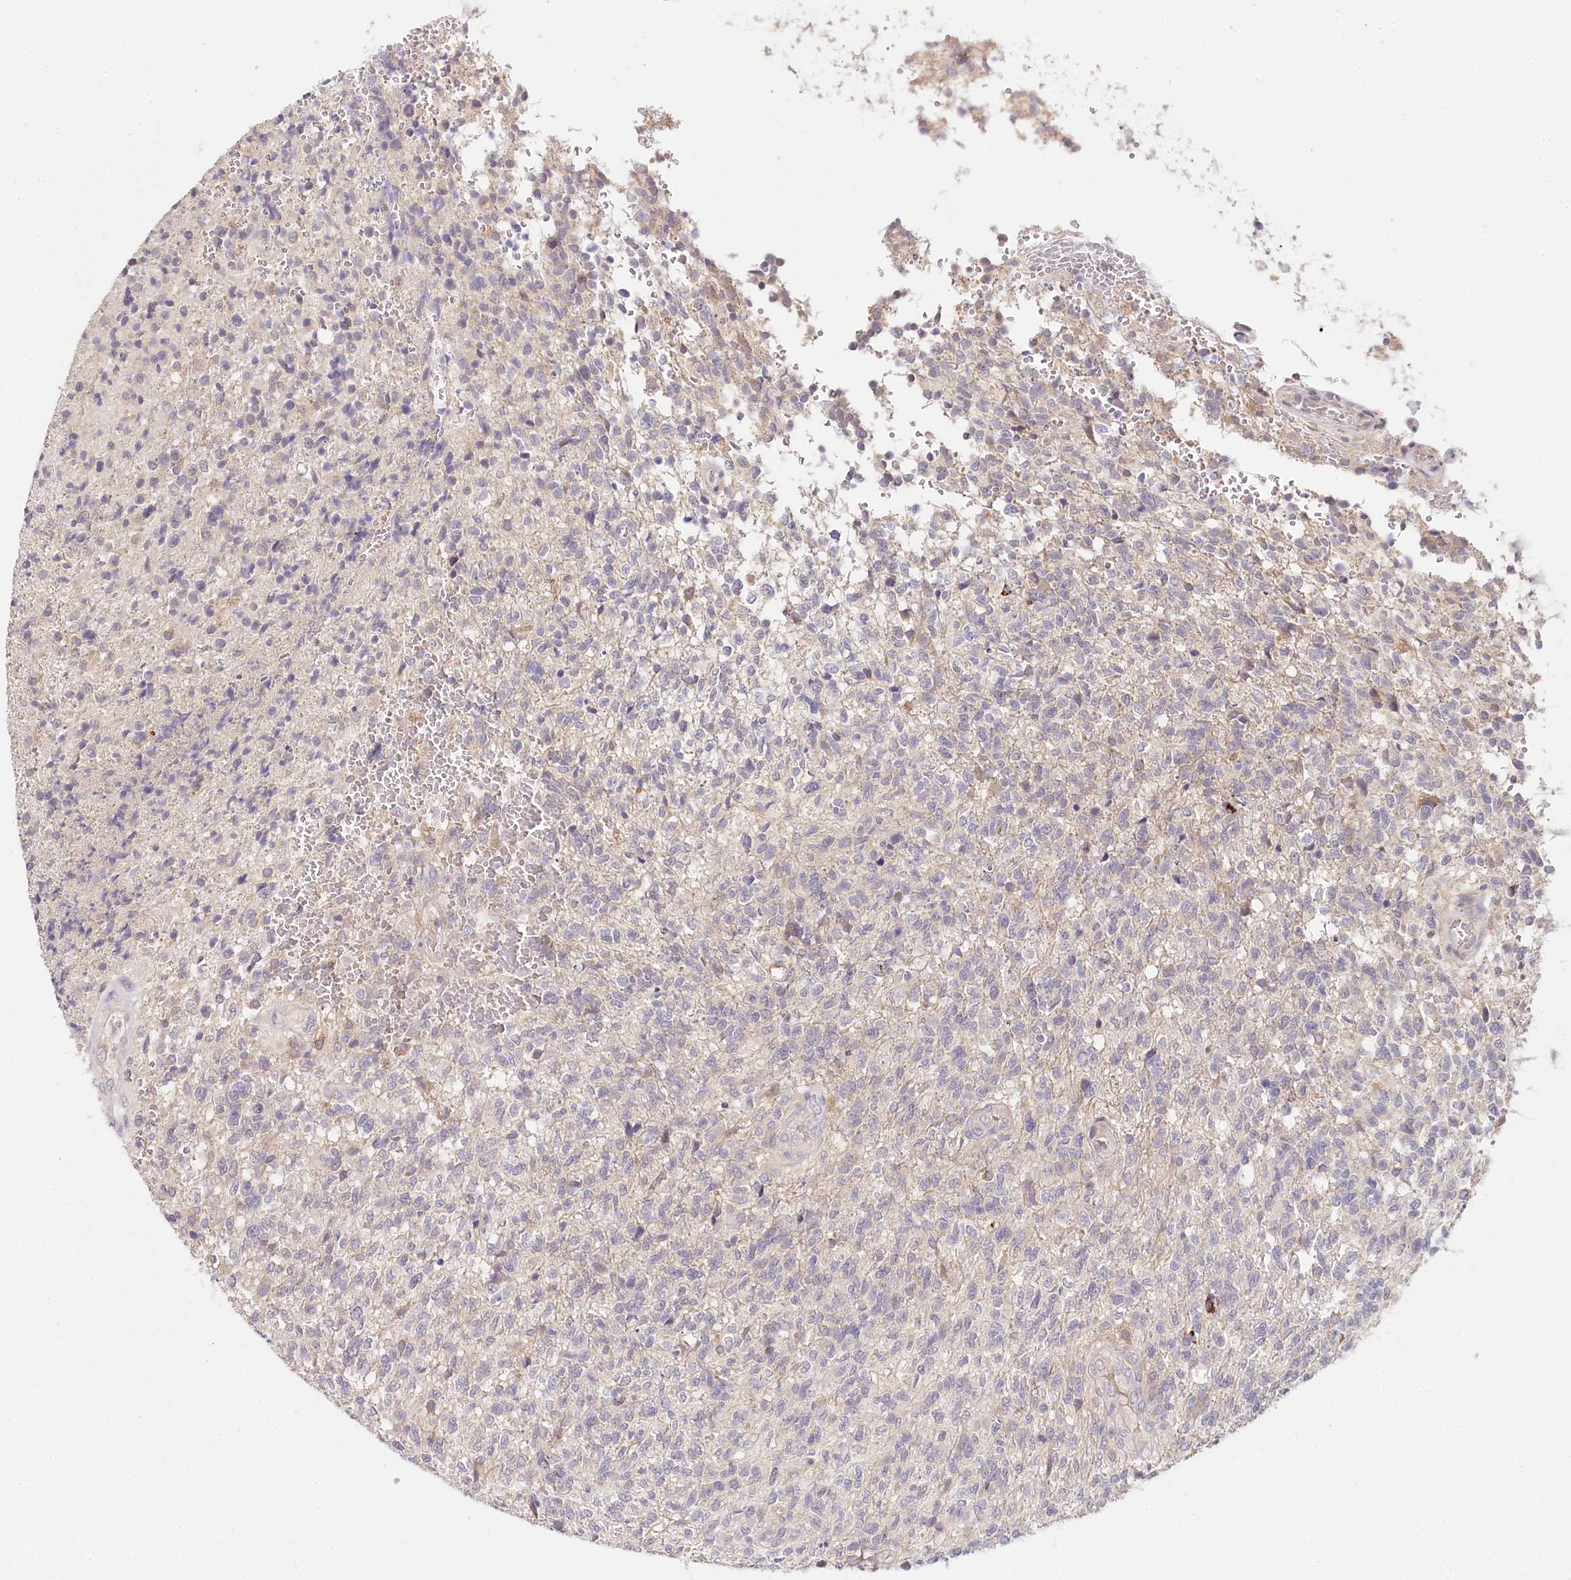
{"staining": {"intensity": "negative", "quantity": "none", "location": "none"}, "tissue": "glioma", "cell_type": "Tumor cells", "image_type": "cancer", "snomed": [{"axis": "morphology", "description": "Glioma, malignant, High grade"}, {"axis": "topography", "description": "Brain"}], "caption": "Photomicrograph shows no protein expression in tumor cells of glioma tissue.", "gene": "DAPK1", "patient": {"sex": "male", "age": 56}}